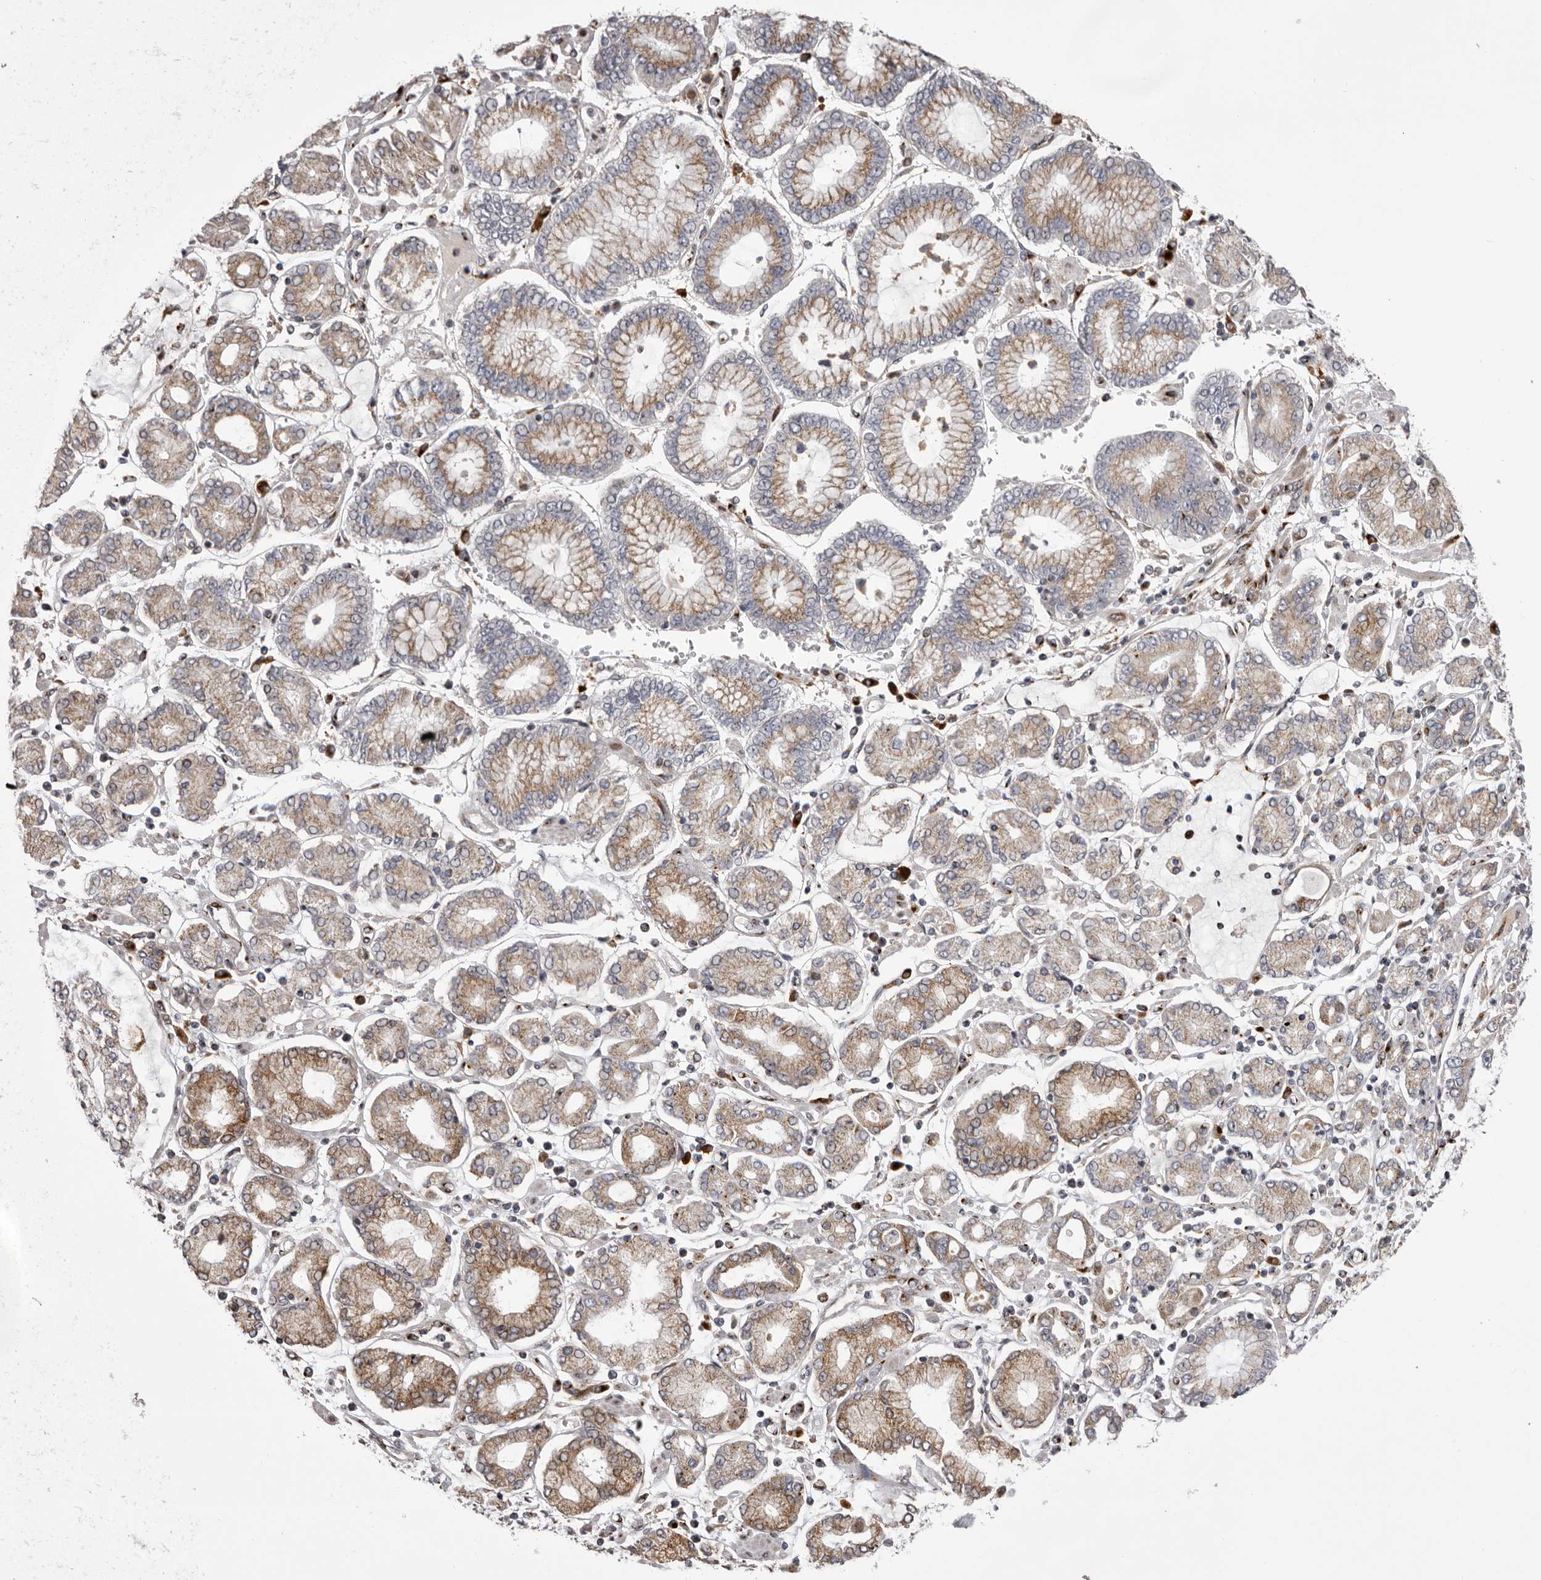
{"staining": {"intensity": "moderate", "quantity": ">75%", "location": "cytoplasmic/membranous"}, "tissue": "stomach cancer", "cell_type": "Tumor cells", "image_type": "cancer", "snomed": [{"axis": "morphology", "description": "Adenocarcinoma, NOS"}, {"axis": "topography", "description": "Stomach"}], "caption": "The immunohistochemical stain labels moderate cytoplasmic/membranous positivity in tumor cells of stomach adenocarcinoma tissue.", "gene": "WDR47", "patient": {"sex": "male", "age": 76}}